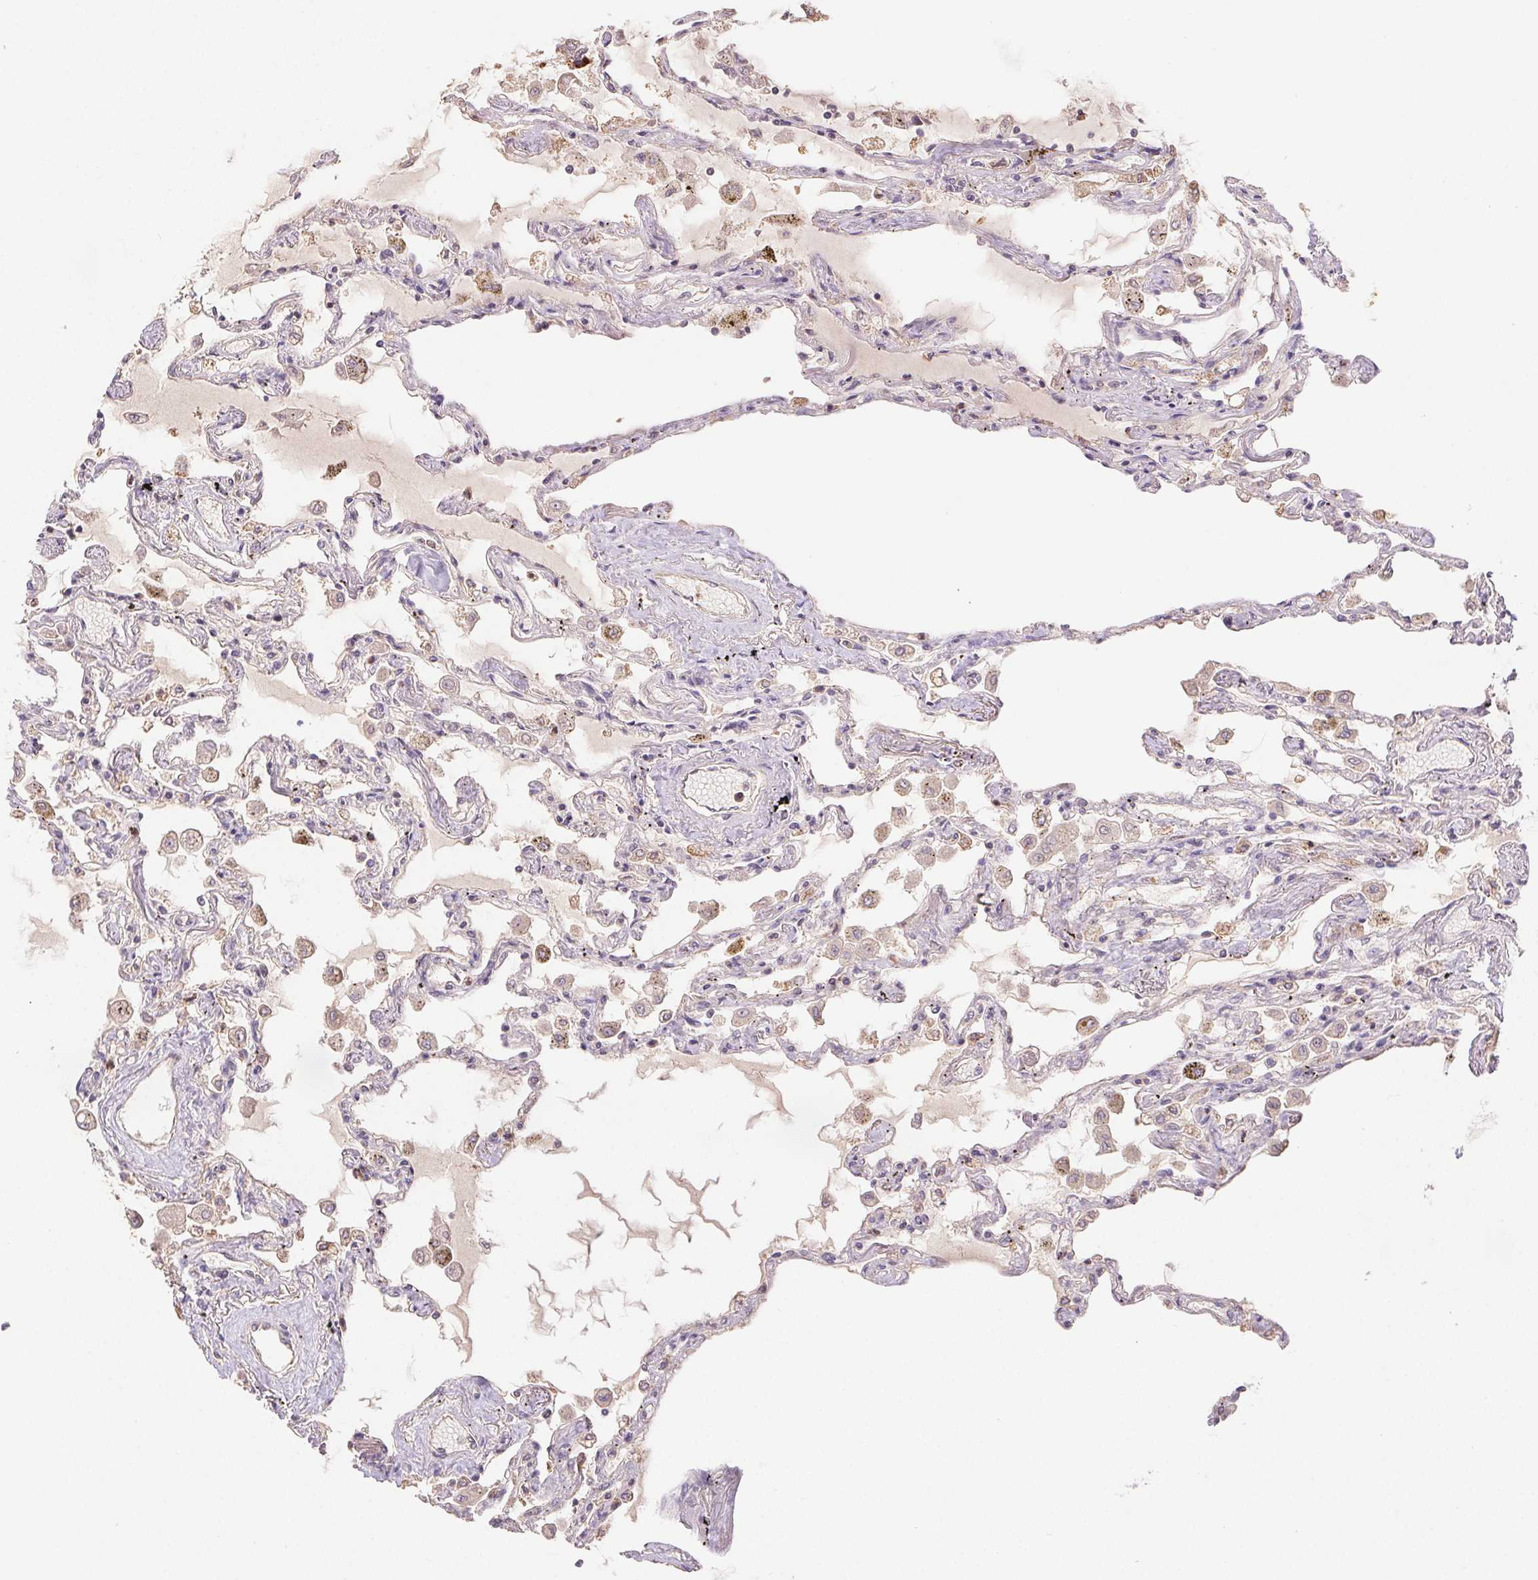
{"staining": {"intensity": "weak", "quantity": "25%-75%", "location": "cytoplasmic/membranous"}, "tissue": "lung", "cell_type": "Alveolar cells", "image_type": "normal", "snomed": [{"axis": "morphology", "description": "Normal tissue, NOS"}, {"axis": "morphology", "description": "Adenocarcinoma, NOS"}, {"axis": "topography", "description": "Cartilage tissue"}, {"axis": "topography", "description": "Lung"}], "caption": "Lung stained for a protein exhibits weak cytoplasmic/membranous positivity in alveolar cells. The protein of interest is stained brown, and the nuclei are stained in blue (DAB IHC with brightfield microscopy, high magnification).", "gene": "RAB11A", "patient": {"sex": "female", "age": 67}}